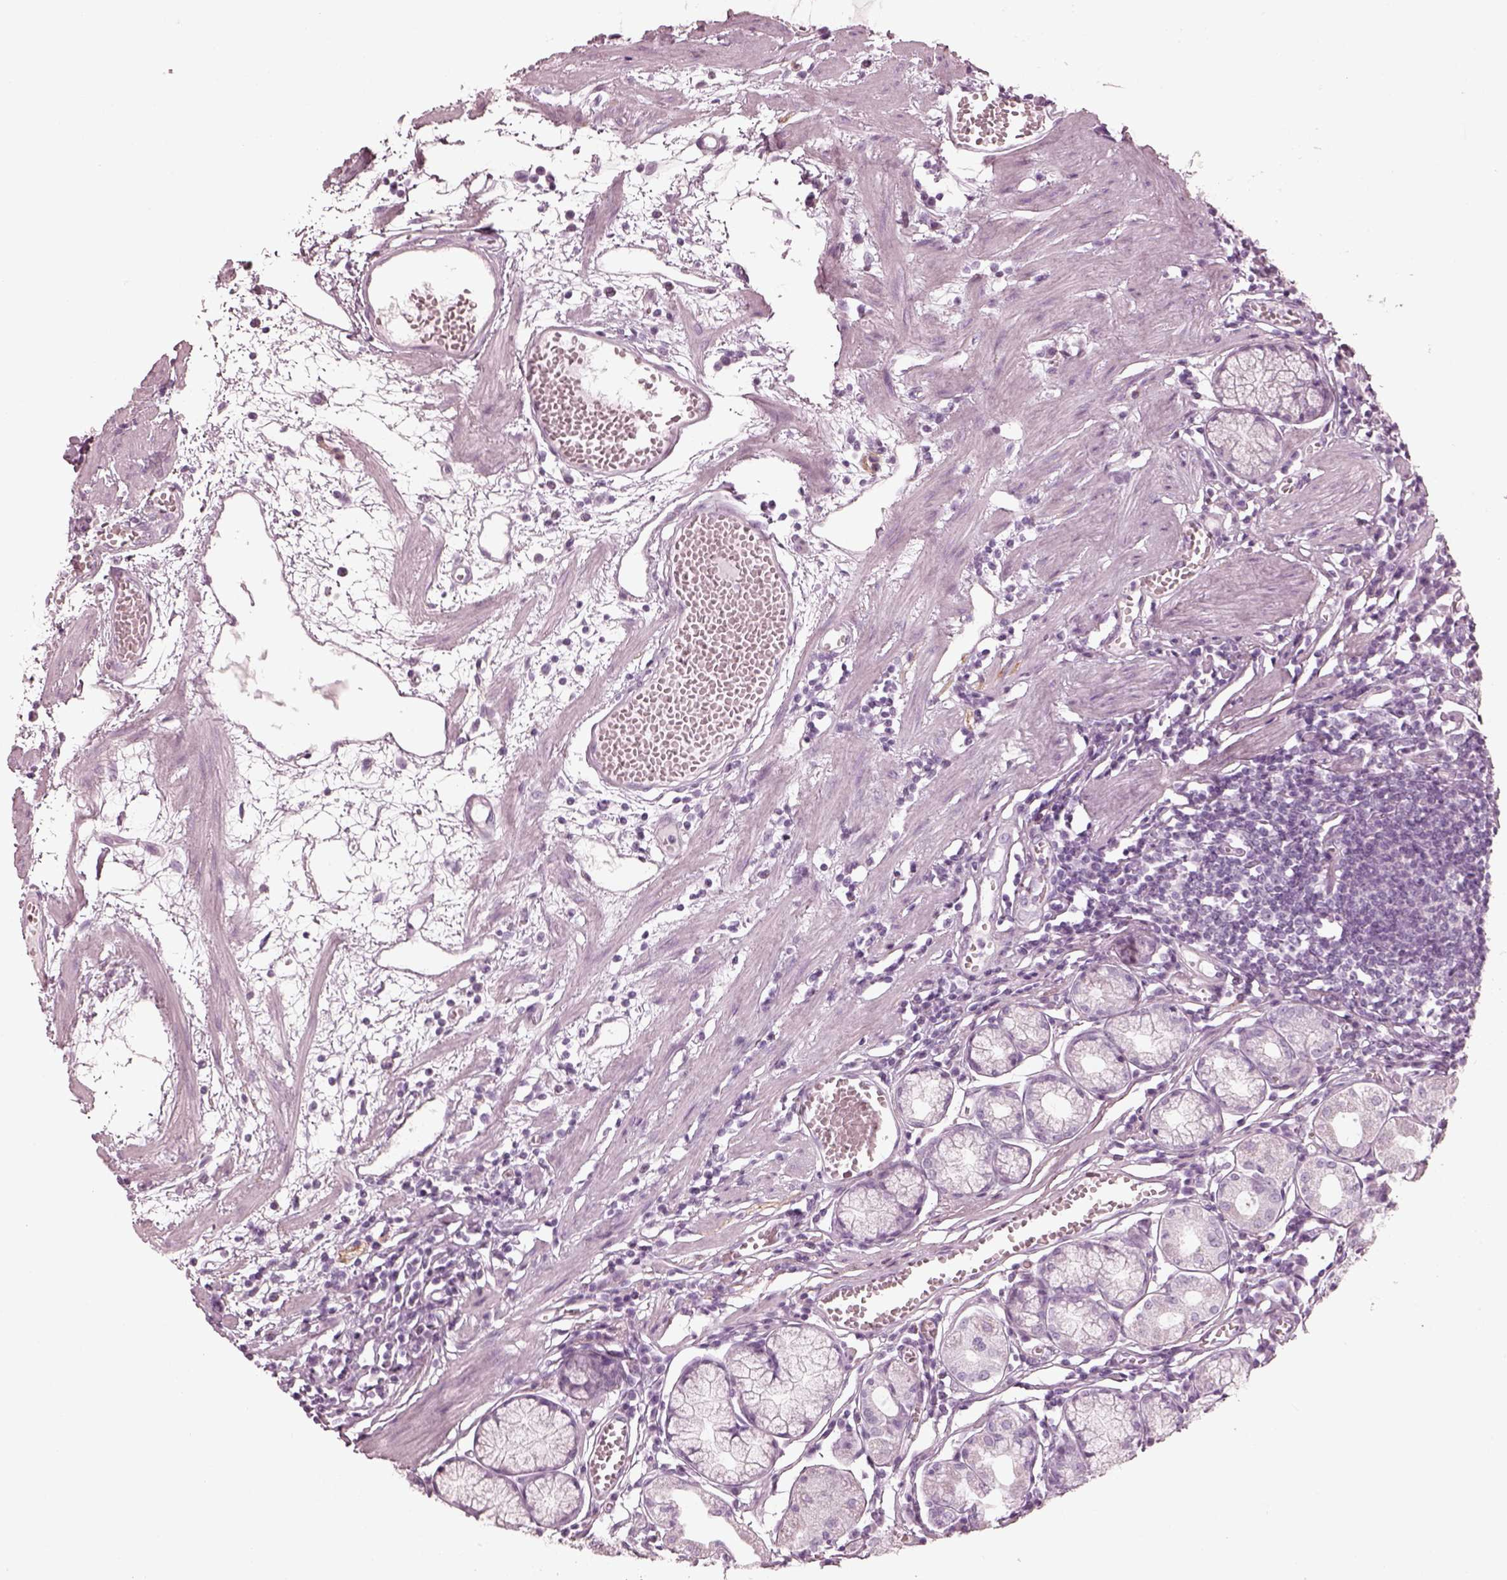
{"staining": {"intensity": "negative", "quantity": "none", "location": "none"}, "tissue": "stomach", "cell_type": "Glandular cells", "image_type": "normal", "snomed": [{"axis": "morphology", "description": "Normal tissue, NOS"}, {"axis": "topography", "description": "Stomach"}], "caption": "A high-resolution micrograph shows immunohistochemistry (IHC) staining of benign stomach, which reveals no significant expression in glandular cells. (Stains: DAB (3,3'-diaminobenzidine) immunohistochemistry with hematoxylin counter stain, Microscopy: brightfield microscopy at high magnification).", "gene": "ENSG00000289258", "patient": {"sex": "male", "age": 55}}